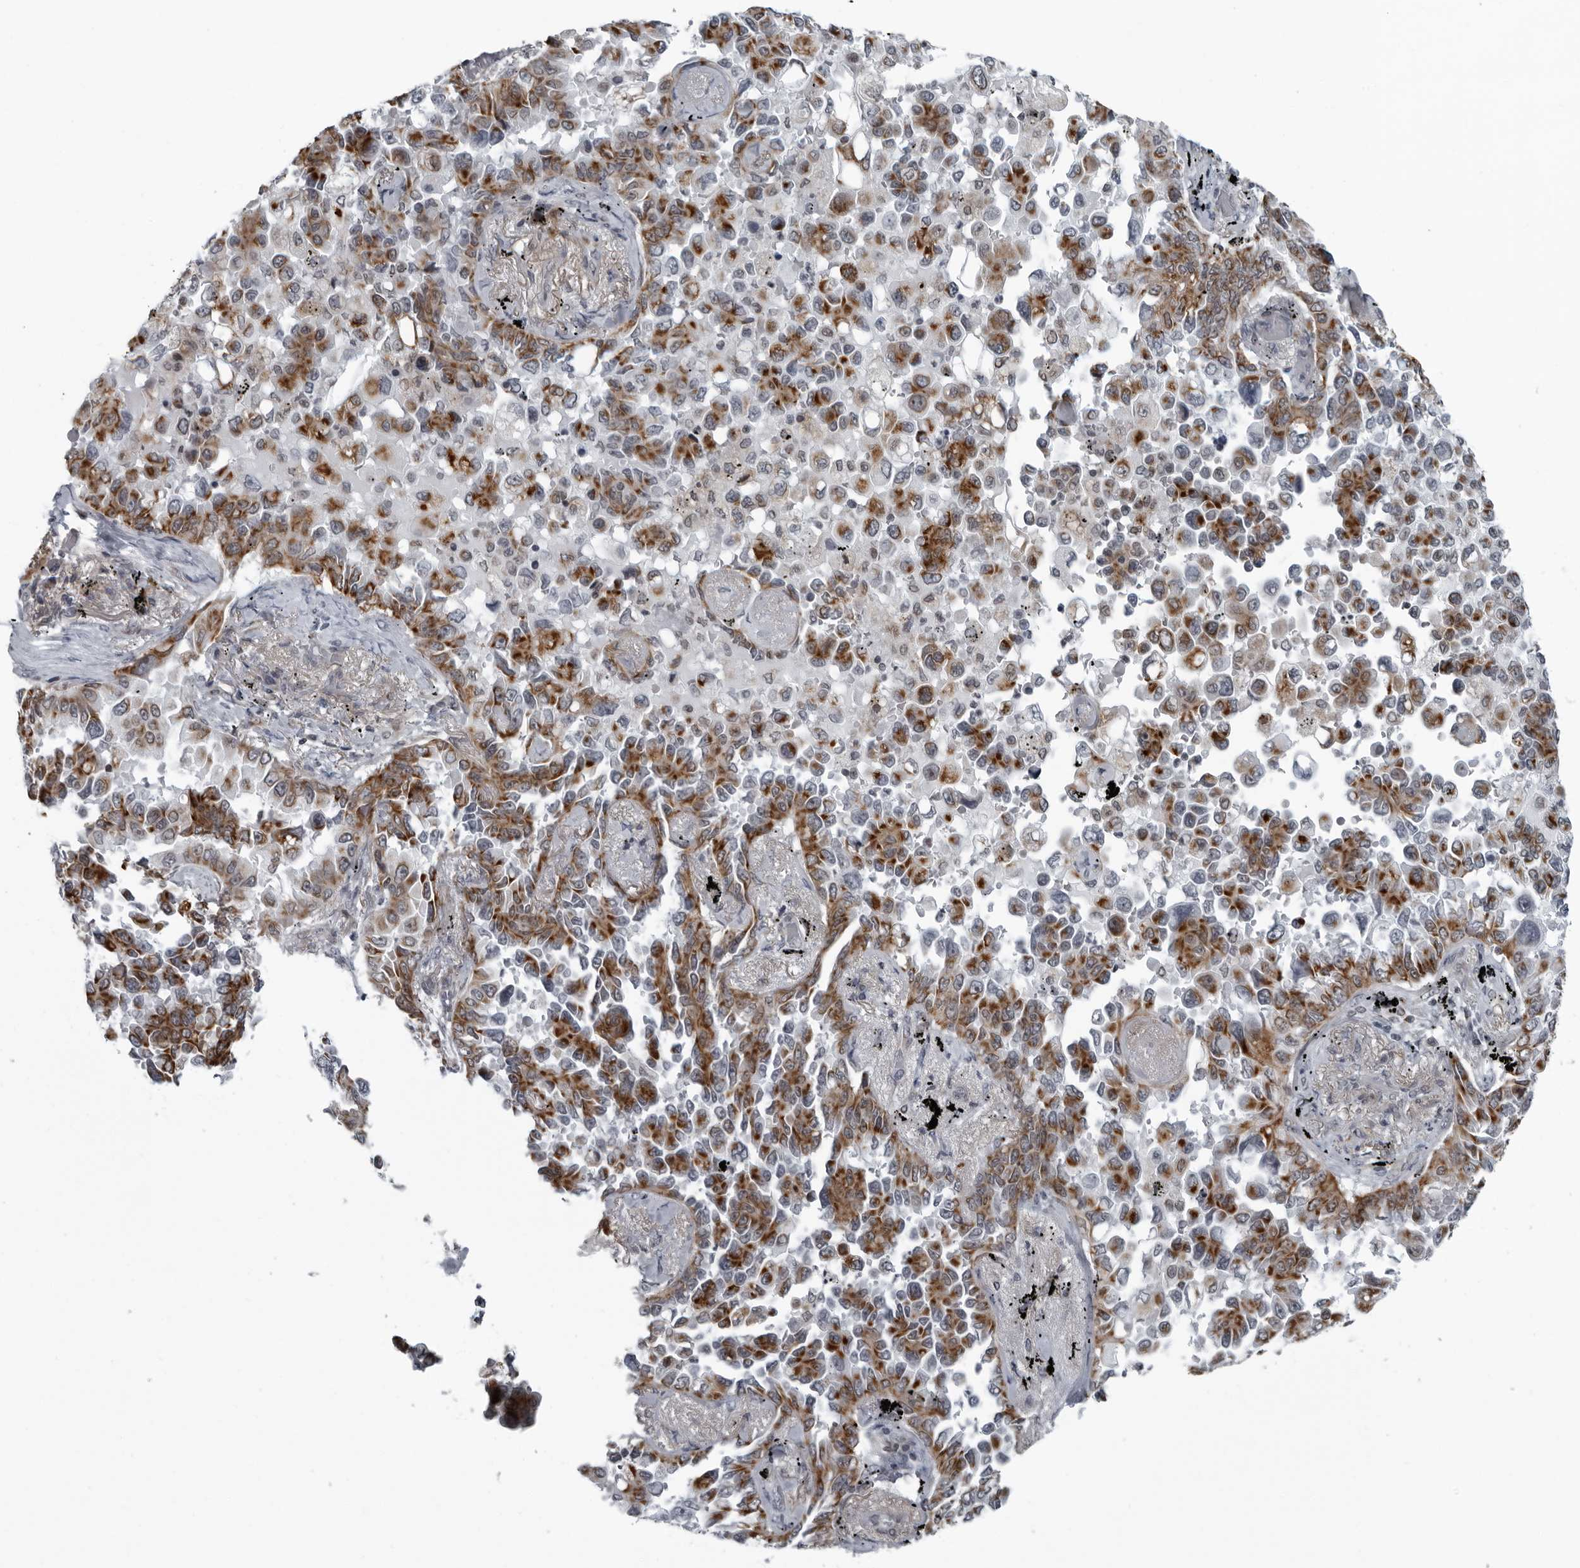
{"staining": {"intensity": "moderate", "quantity": ">75%", "location": "cytoplasmic/membranous"}, "tissue": "lung cancer", "cell_type": "Tumor cells", "image_type": "cancer", "snomed": [{"axis": "morphology", "description": "Adenocarcinoma, NOS"}, {"axis": "topography", "description": "Lung"}], "caption": "Protein staining of adenocarcinoma (lung) tissue demonstrates moderate cytoplasmic/membranous staining in about >75% of tumor cells. The protein of interest is shown in brown color, while the nuclei are stained blue.", "gene": "RTCA", "patient": {"sex": "female", "age": 67}}